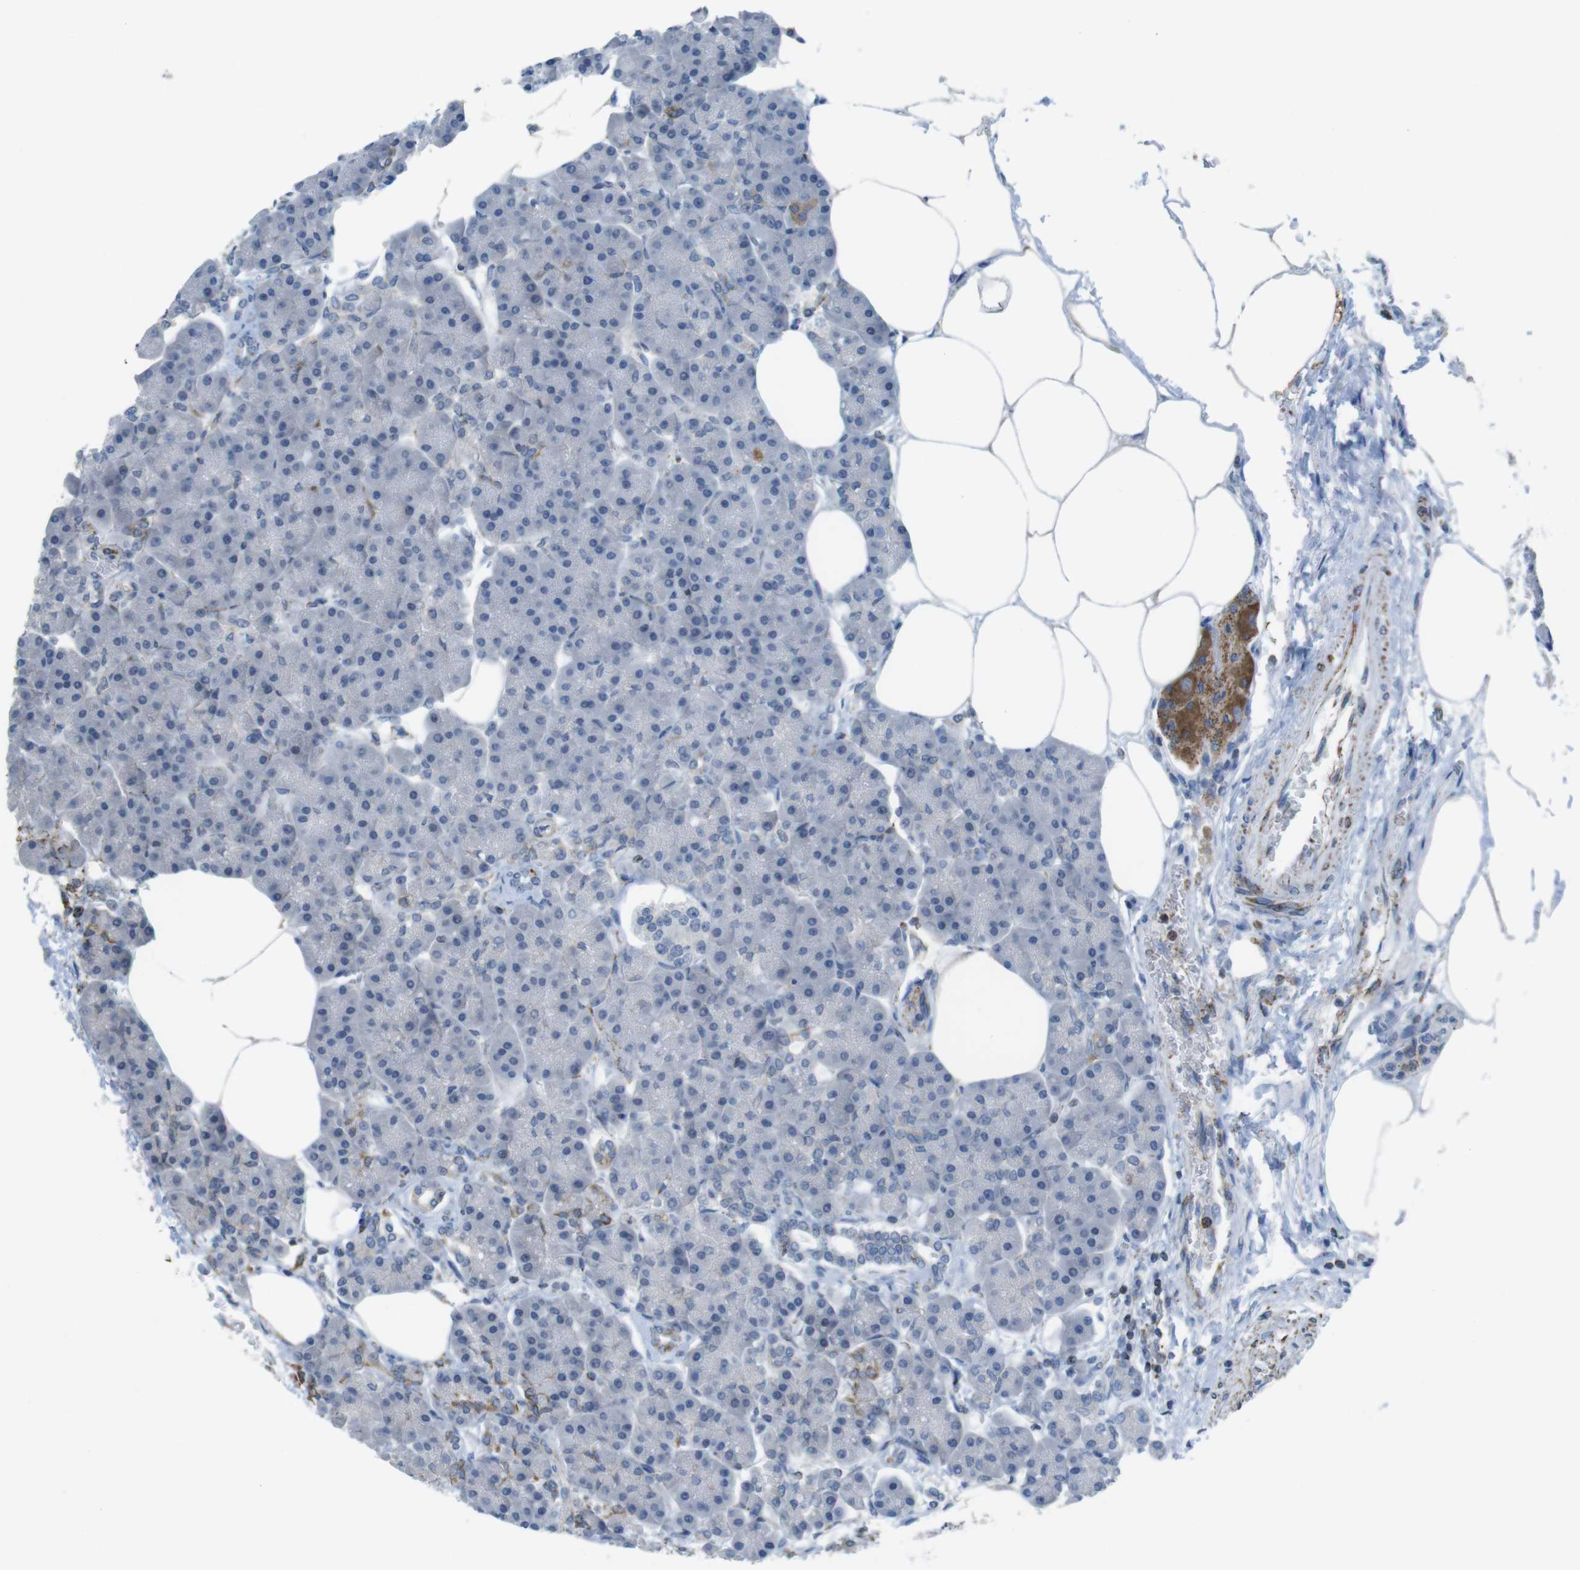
{"staining": {"intensity": "moderate", "quantity": "<25%", "location": "cytoplasmic/membranous"}, "tissue": "pancreas", "cell_type": "Exocrine glandular cells", "image_type": "normal", "snomed": [{"axis": "morphology", "description": "Normal tissue, NOS"}, {"axis": "topography", "description": "Pancreas"}], "caption": "A brown stain shows moderate cytoplasmic/membranous positivity of a protein in exocrine glandular cells of benign human pancreas.", "gene": "GRIK1", "patient": {"sex": "female", "age": 70}}